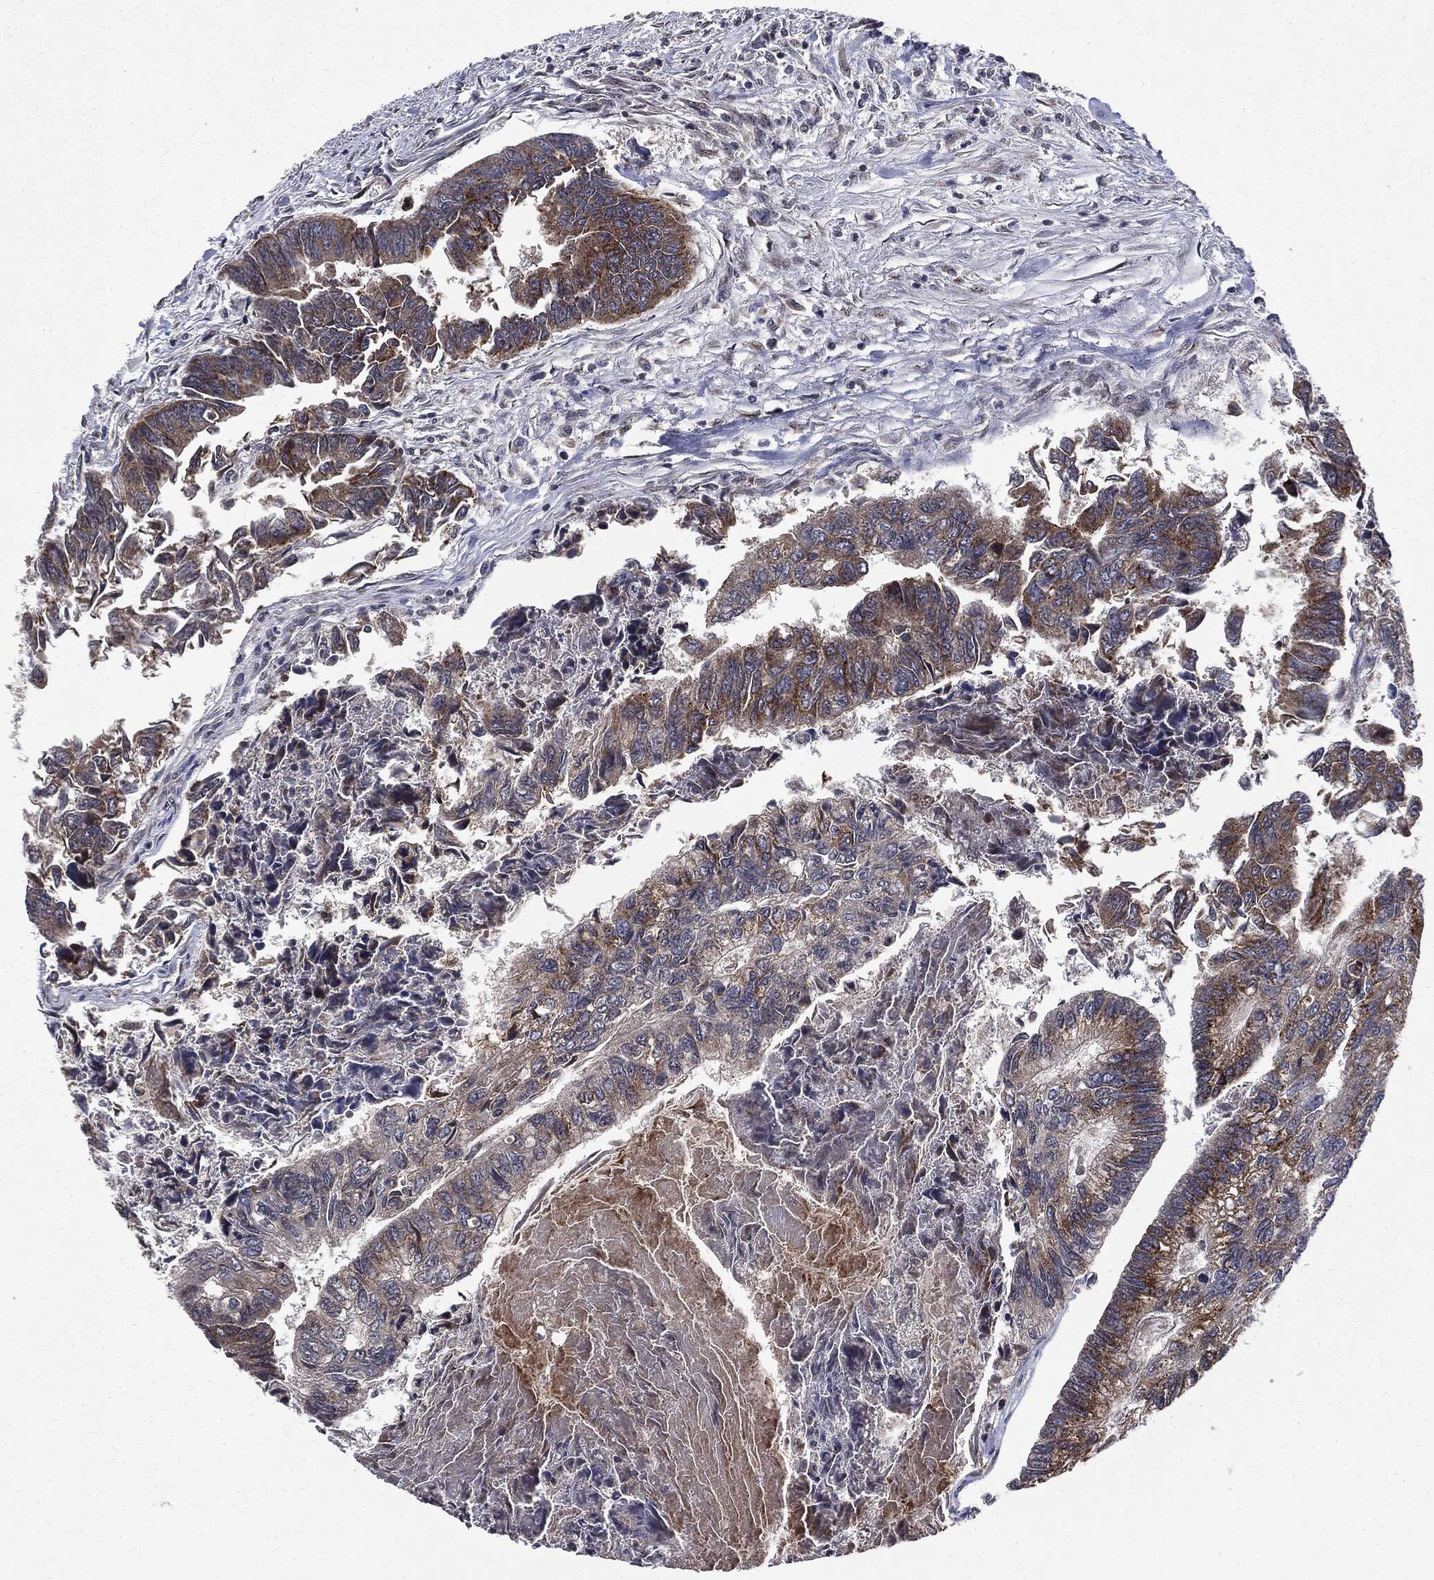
{"staining": {"intensity": "moderate", "quantity": ">75%", "location": "cytoplasmic/membranous"}, "tissue": "colorectal cancer", "cell_type": "Tumor cells", "image_type": "cancer", "snomed": [{"axis": "morphology", "description": "Adenocarcinoma, NOS"}, {"axis": "topography", "description": "Colon"}], "caption": "High-power microscopy captured an immunohistochemistry (IHC) micrograph of colorectal cancer (adenocarcinoma), revealing moderate cytoplasmic/membranous expression in about >75% of tumor cells.", "gene": "PLPPR2", "patient": {"sex": "female", "age": 65}}